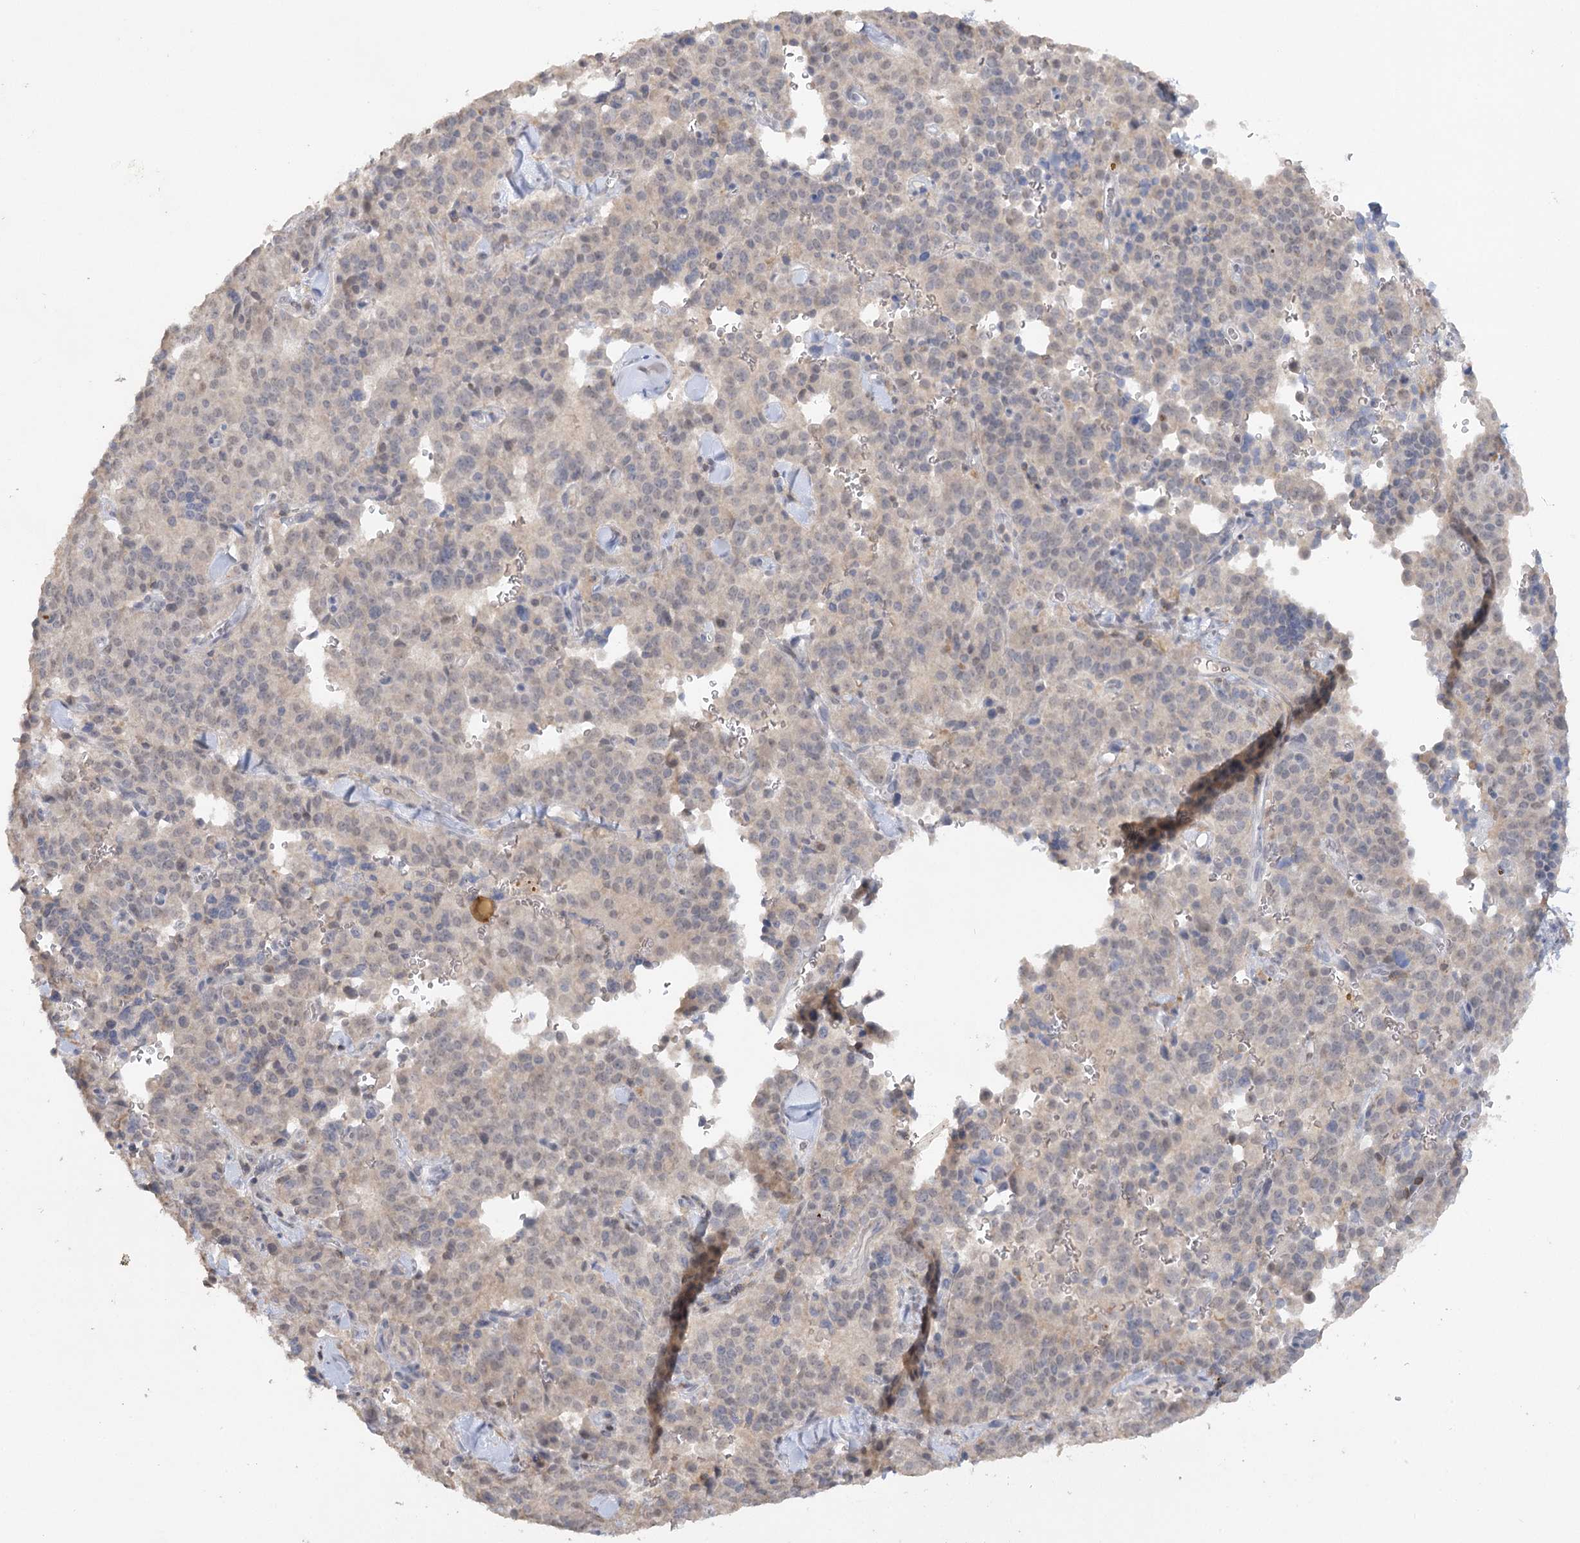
{"staining": {"intensity": "weak", "quantity": "<25%", "location": "nuclear"}, "tissue": "pancreatic cancer", "cell_type": "Tumor cells", "image_type": "cancer", "snomed": [{"axis": "morphology", "description": "Adenocarcinoma, NOS"}, {"axis": "topography", "description": "Pancreas"}], "caption": "Immunohistochemical staining of pancreatic cancer displays no significant staining in tumor cells.", "gene": "TRAF3IP1", "patient": {"sex": "male", "age": 65}}